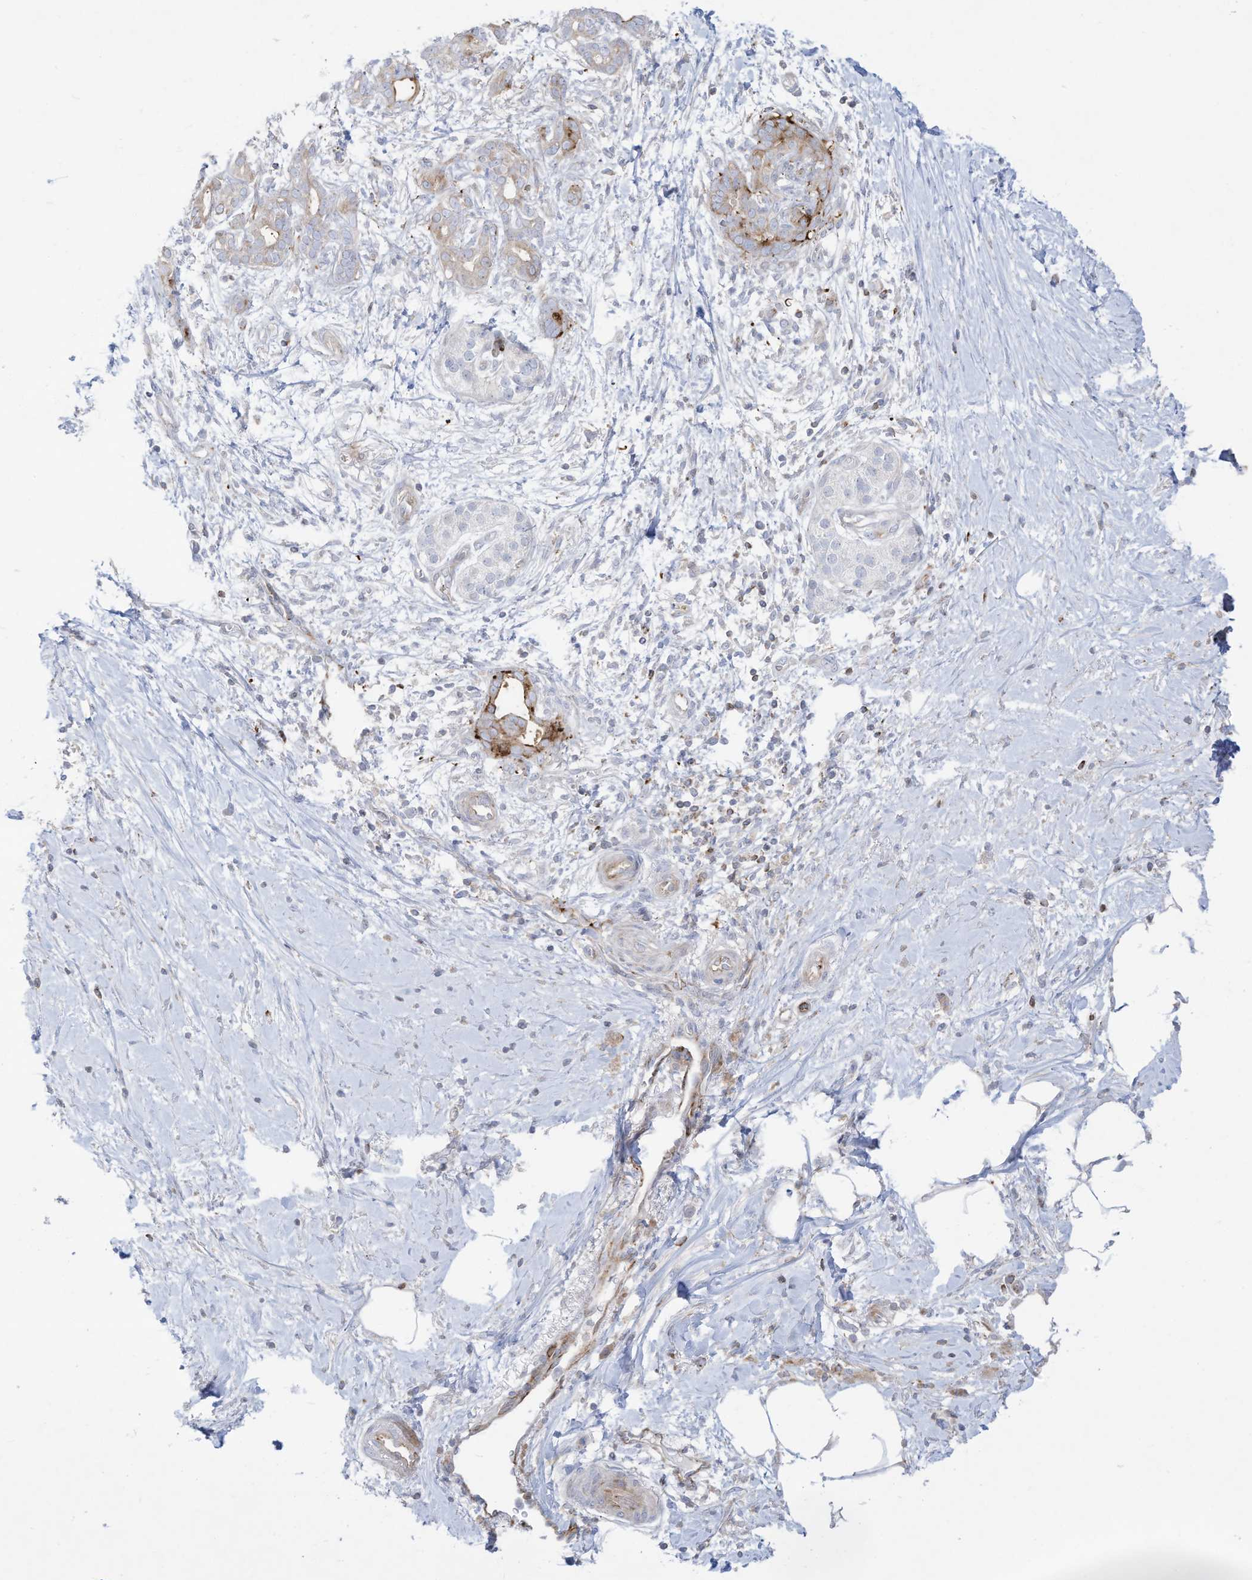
{"staining": {"intensity": "moderate", "quantity": "<25%", "location": "cytoplasmic/membranous"}, "tissue": "pancreatic cancer", "cell_type": "Tumor cells", "image_type": "cancer", "snomed": [{"axis": "morphology", "description": "Adenocarcinoma, NOS"}, {"axis": "topography", "description": "Pancreas"}], "caption": "Pancreatic cancer stained with DAB immunohistochemistry displays low levels of moderate cytoplasmic/membranous staining in approximately <25% of tumor cells.", "gene": "THNSL2", "patient": {"sex": "male", "age": 58}}